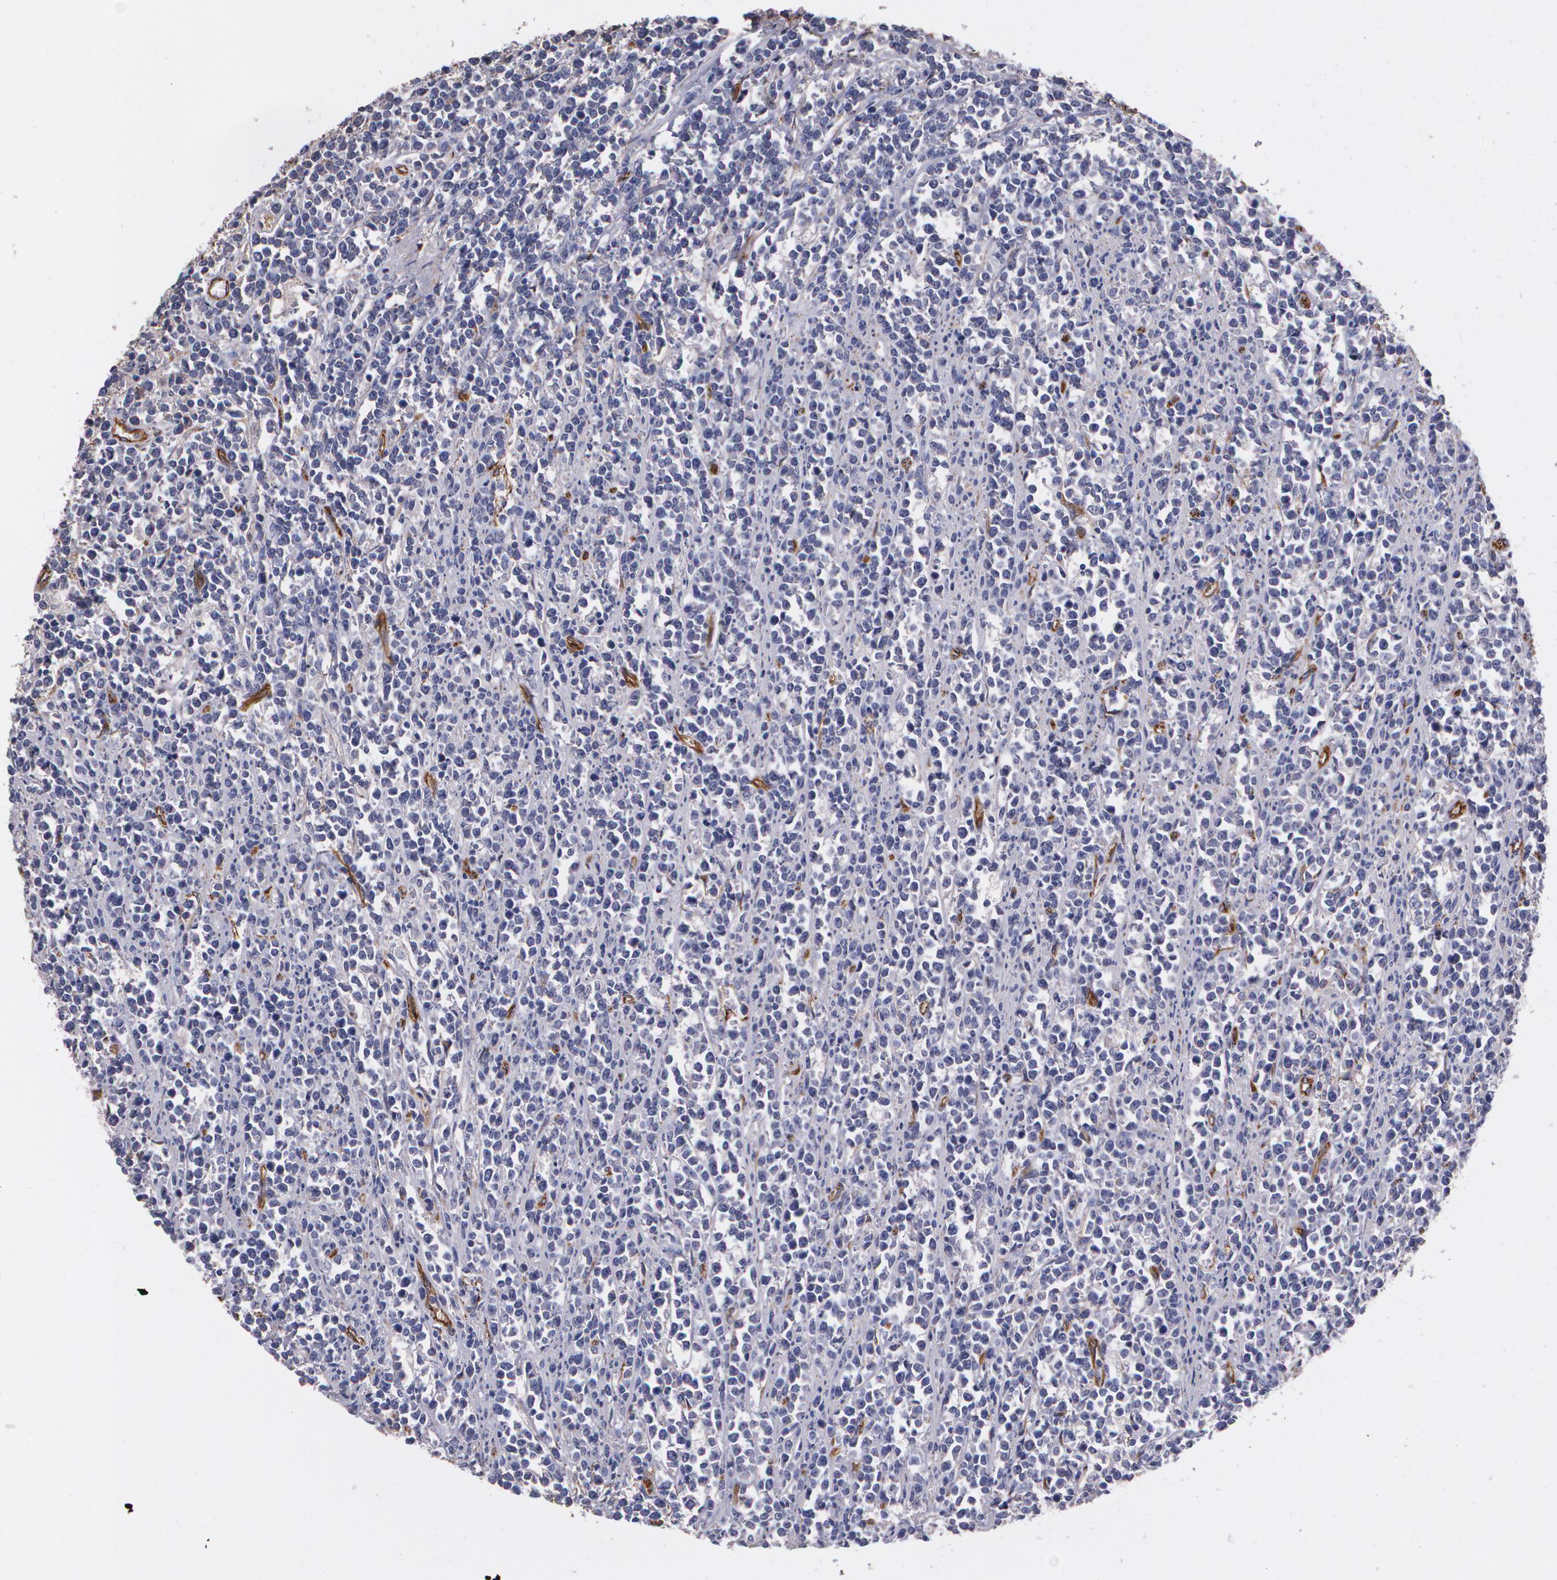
{"staining": {"intensity": "negative", "quantity": "none", "location": "none"}, "tissue": "lymphoma", "cell_type": "Tumor cells", "image_type": "cancer", "snomed": [{"axis": "morphology", "description": "Malignant lymphoma, non-Hodgkin's type, High grade"}, {"axis": "topography", "description": "Small intestine"}, {"axis": "topography", "description": "Colon"}], "caption": "A photomicrograph of high-grade malignant lymphoma, non-Hodgkin's type stained for a protein displays no brown staining in tumor cells.", "gene": "TJP1", "patient": {"sex": "male", "age": 8}}